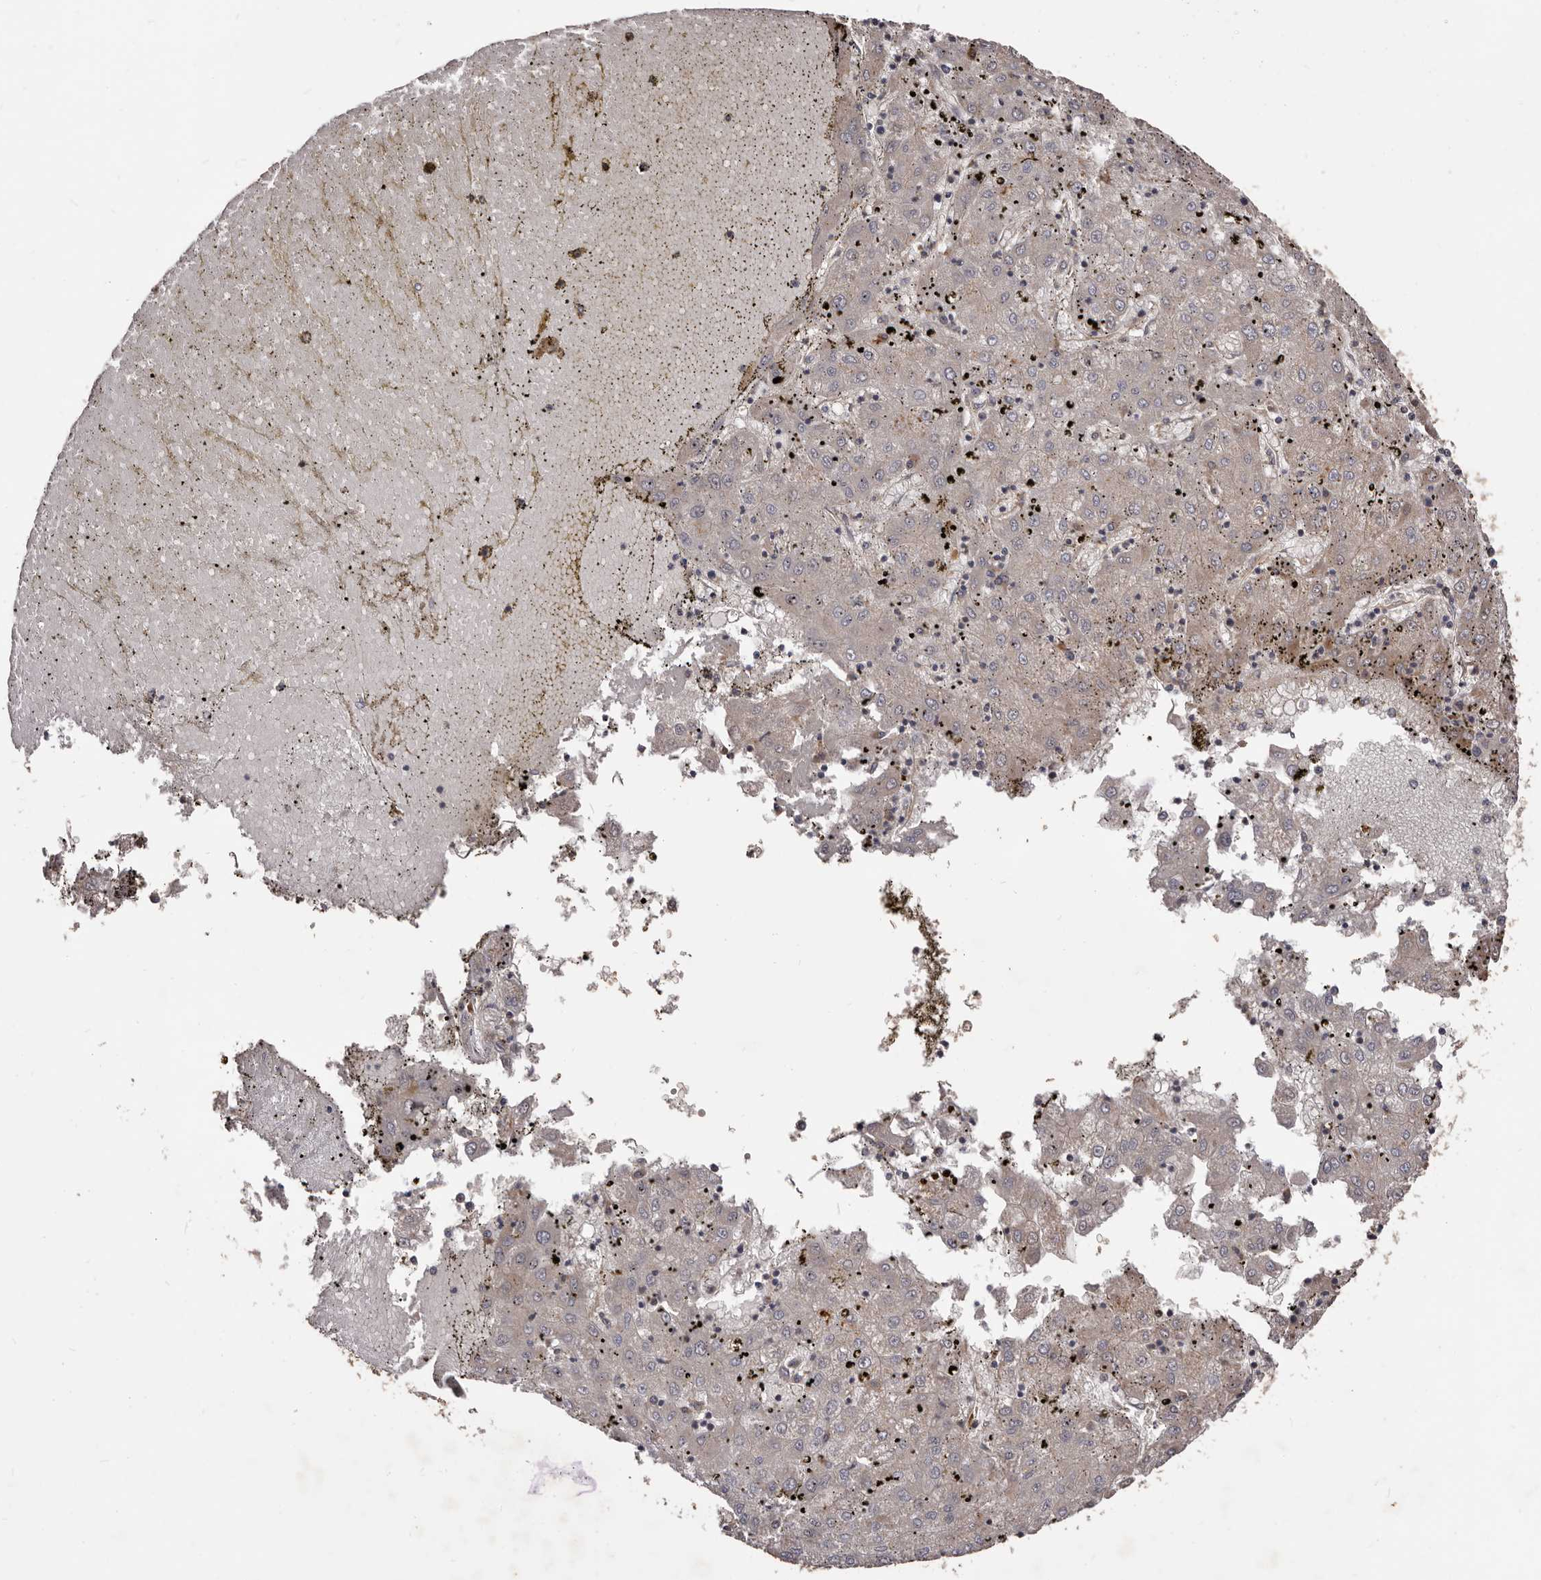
{"staining": {"intensity": "weak", "quantity": "<25%", "location": "cytoplasmic/membranous"}, "tissue": "liver cancer", "cell_type": "Tumor cells", "image_type": "cancer", "snomed": [{"axis": "morphology", "description": "Carcinoma, Hepatocellular, NOS"}, {"axis": "topography", "description": "Liver"}], "caption": "This is a histopathology image of immunohistochemistry (IHC) staining of liver cancer (hepatocellular carcinoma), which shows no positivity in tumor cells.", "gene": "GTPBP1", "patient": {"sex": "male", "age": 72}}